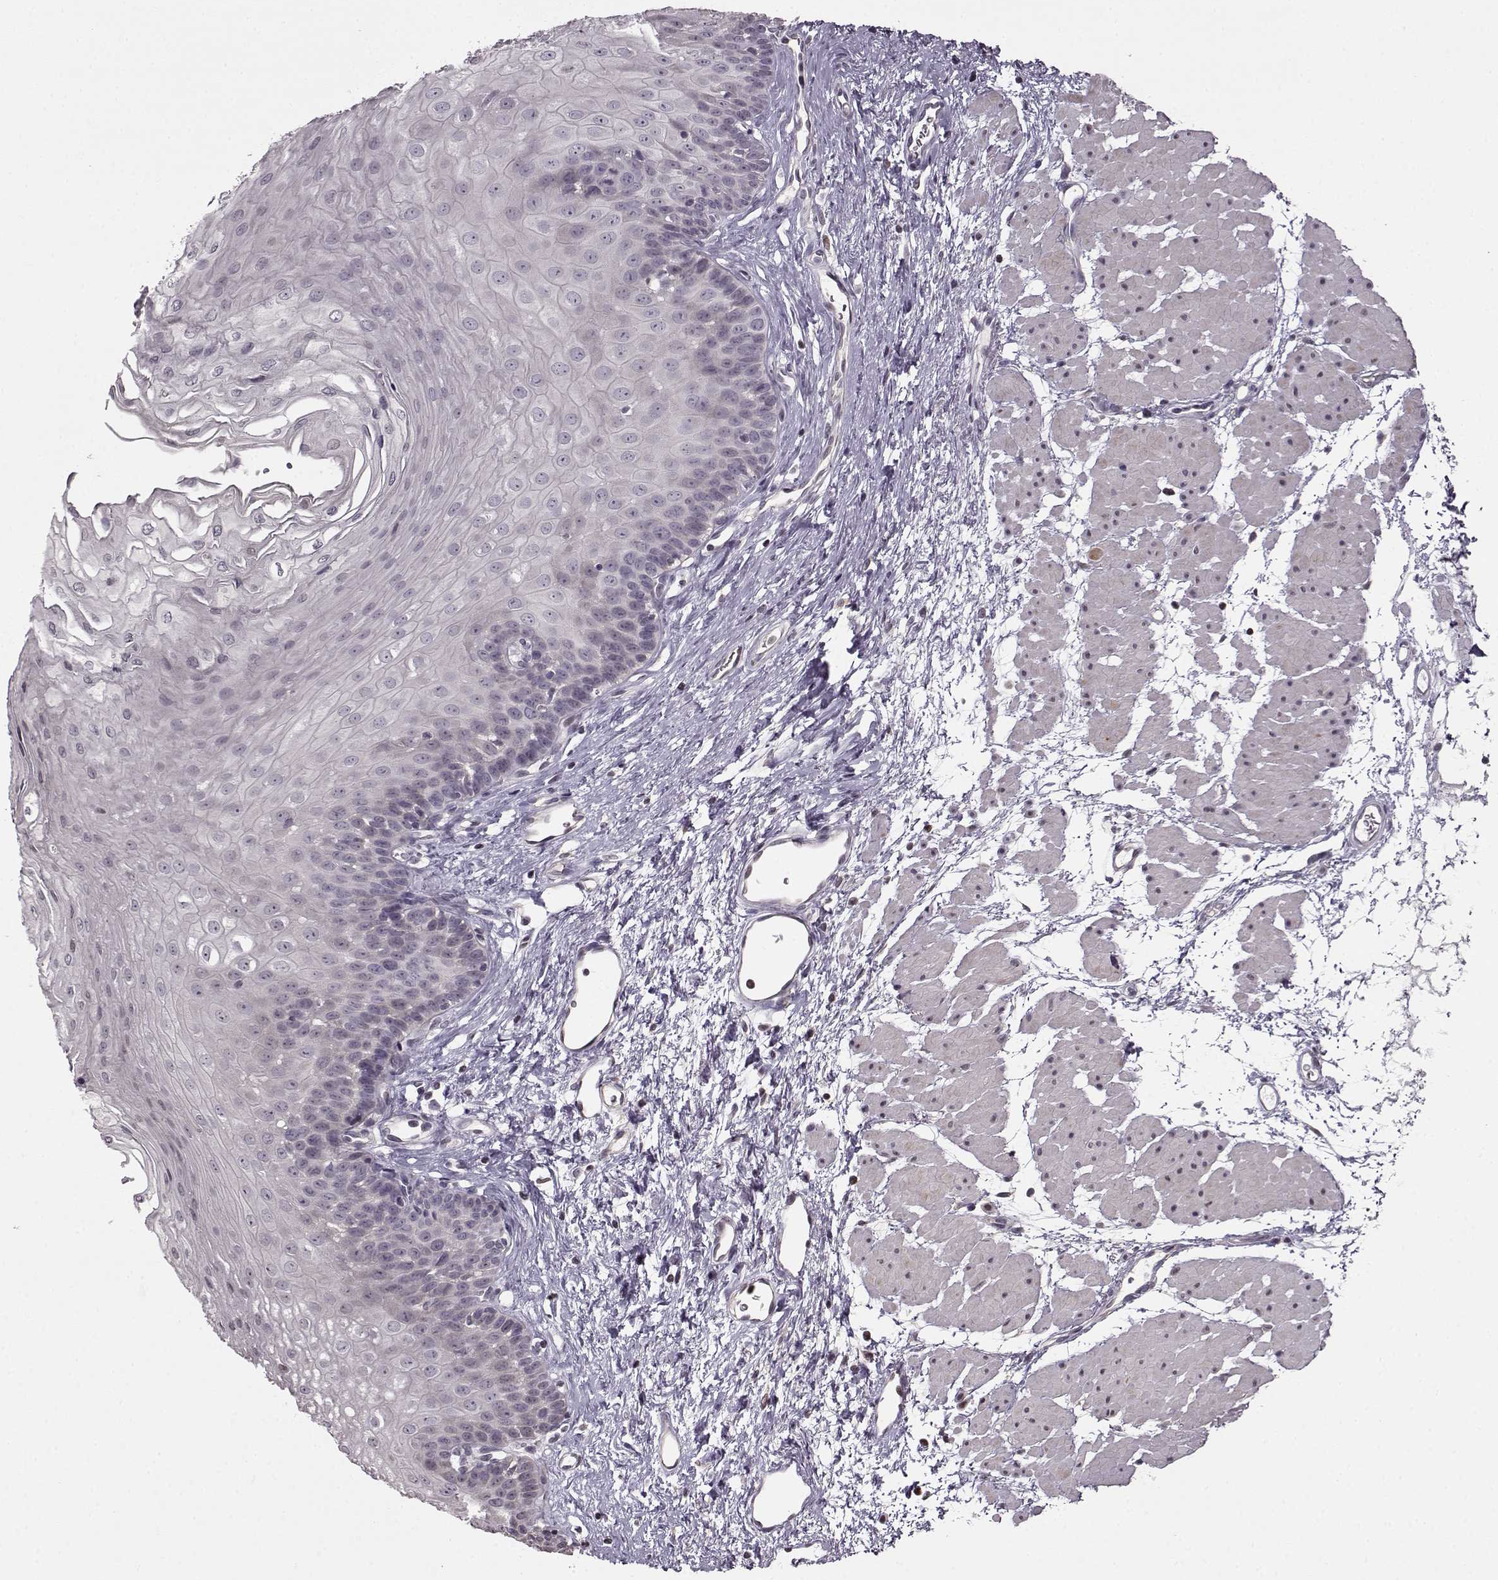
{"staining": {"intensity": "negative", "quantity": "none", "location": "none"}, "tissue": "esophagus", "cell_type": "Squamous epithelial cells", "image_type": "normal", "snomed": [{"axis": "morphology", "description": "Normal tissue, NOS"}, {"axis": "topography", "description": "Esophagus"}], "caption": "Photomicrograph shows no protein staining in squamous epithelial cells of benign esophagus. (DAB immunohistochemistry (IHC) visualized using brightfield microscopy, high magnification).", "gene": "FSHB", "patient": {"sex": "female", "age": 62}}